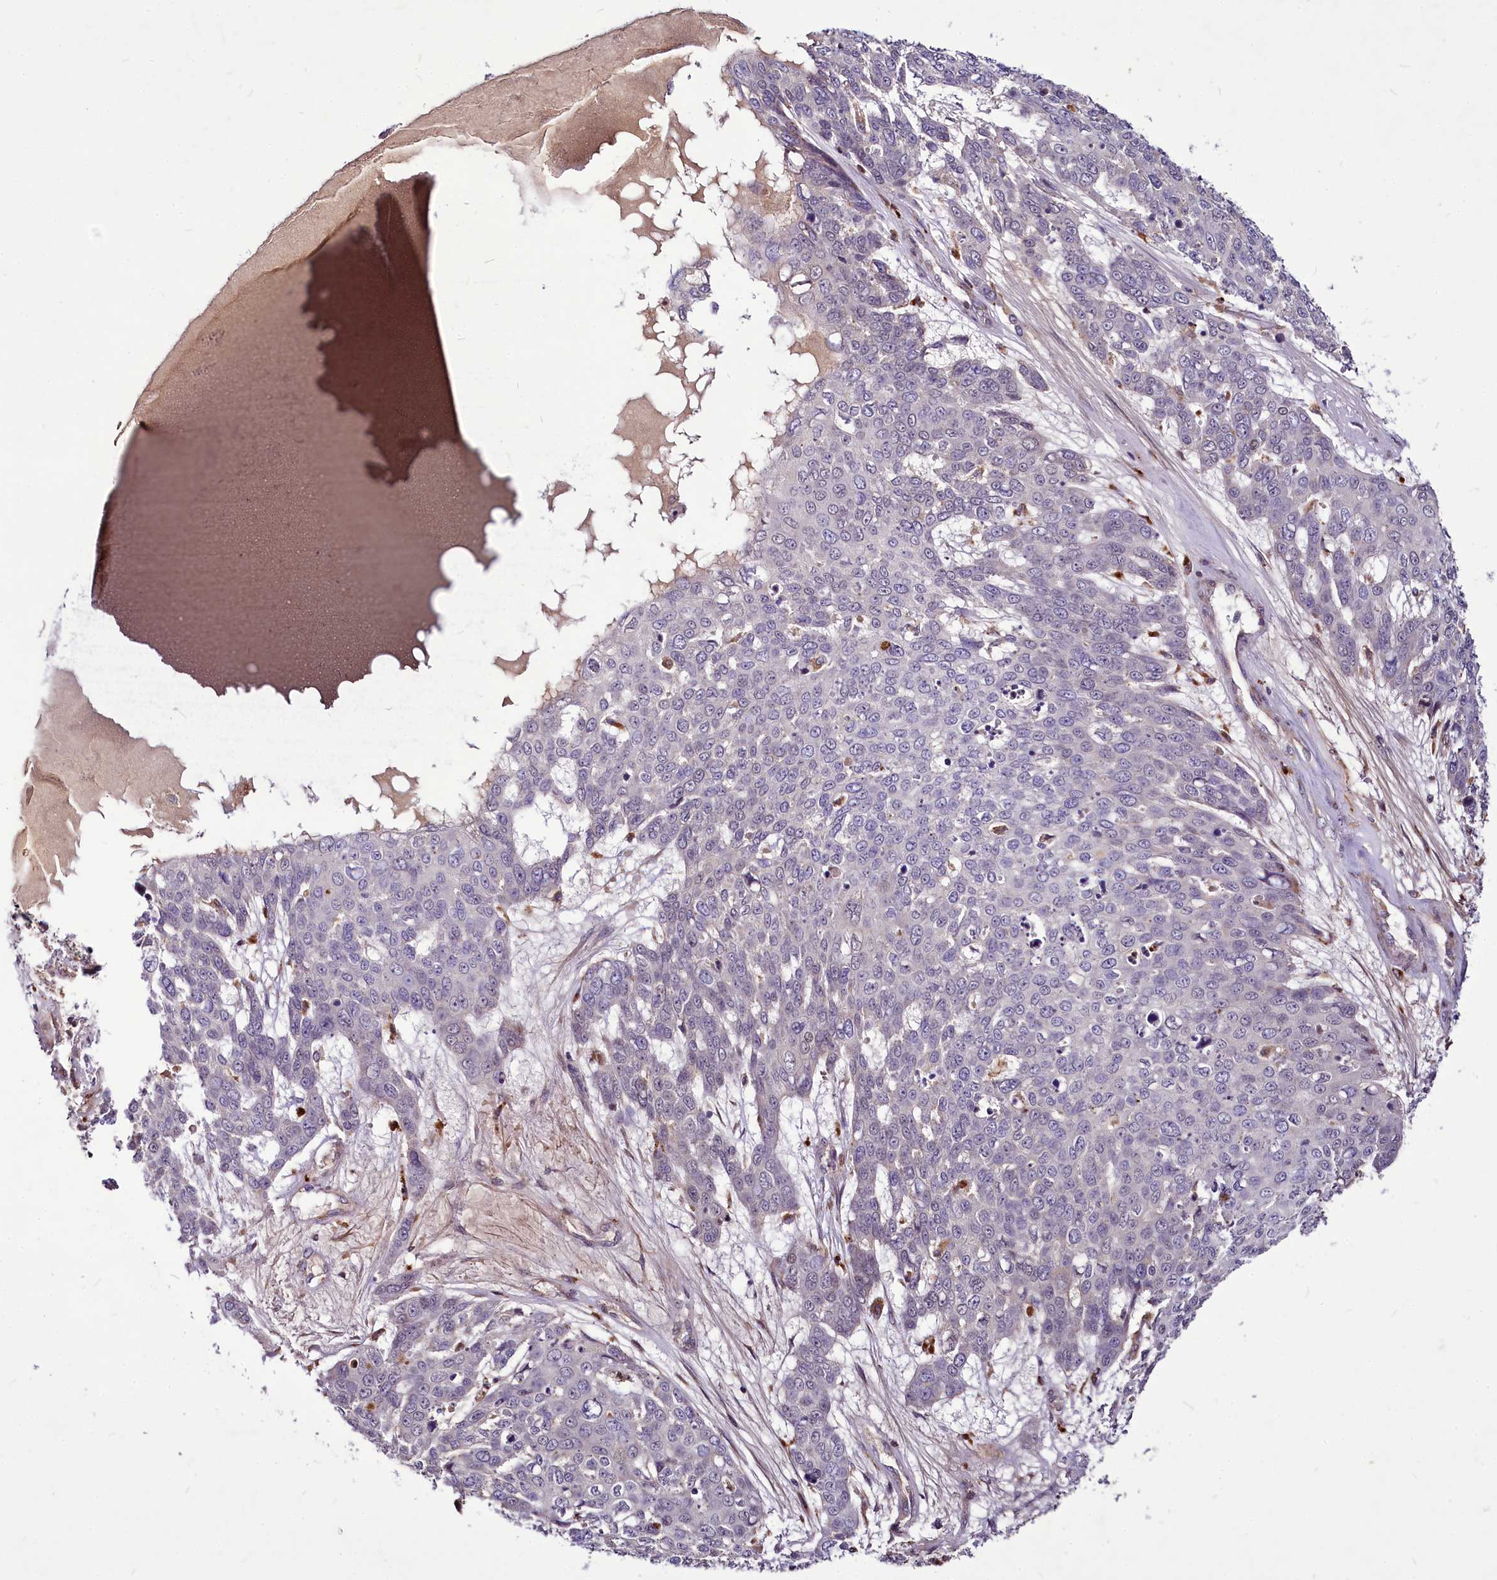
{"staining": {"intensity": "negative", "quantity": "none", "location": "none"}, "tissue": "skin cancer", "cell_type": "Tumor cells", "image_type": "cancer", "snomed": [{"axis": "morphology", "description": "Squamous cell carcinoma, NOS"}, {"axis": "topography", "description": "Skin"}], "caption": "Histopathology image shows no significant protein positivity in tumor cells of skin cancer.", "gene": "C11orf86", "patient": {"sex": "male", "age": 71}}